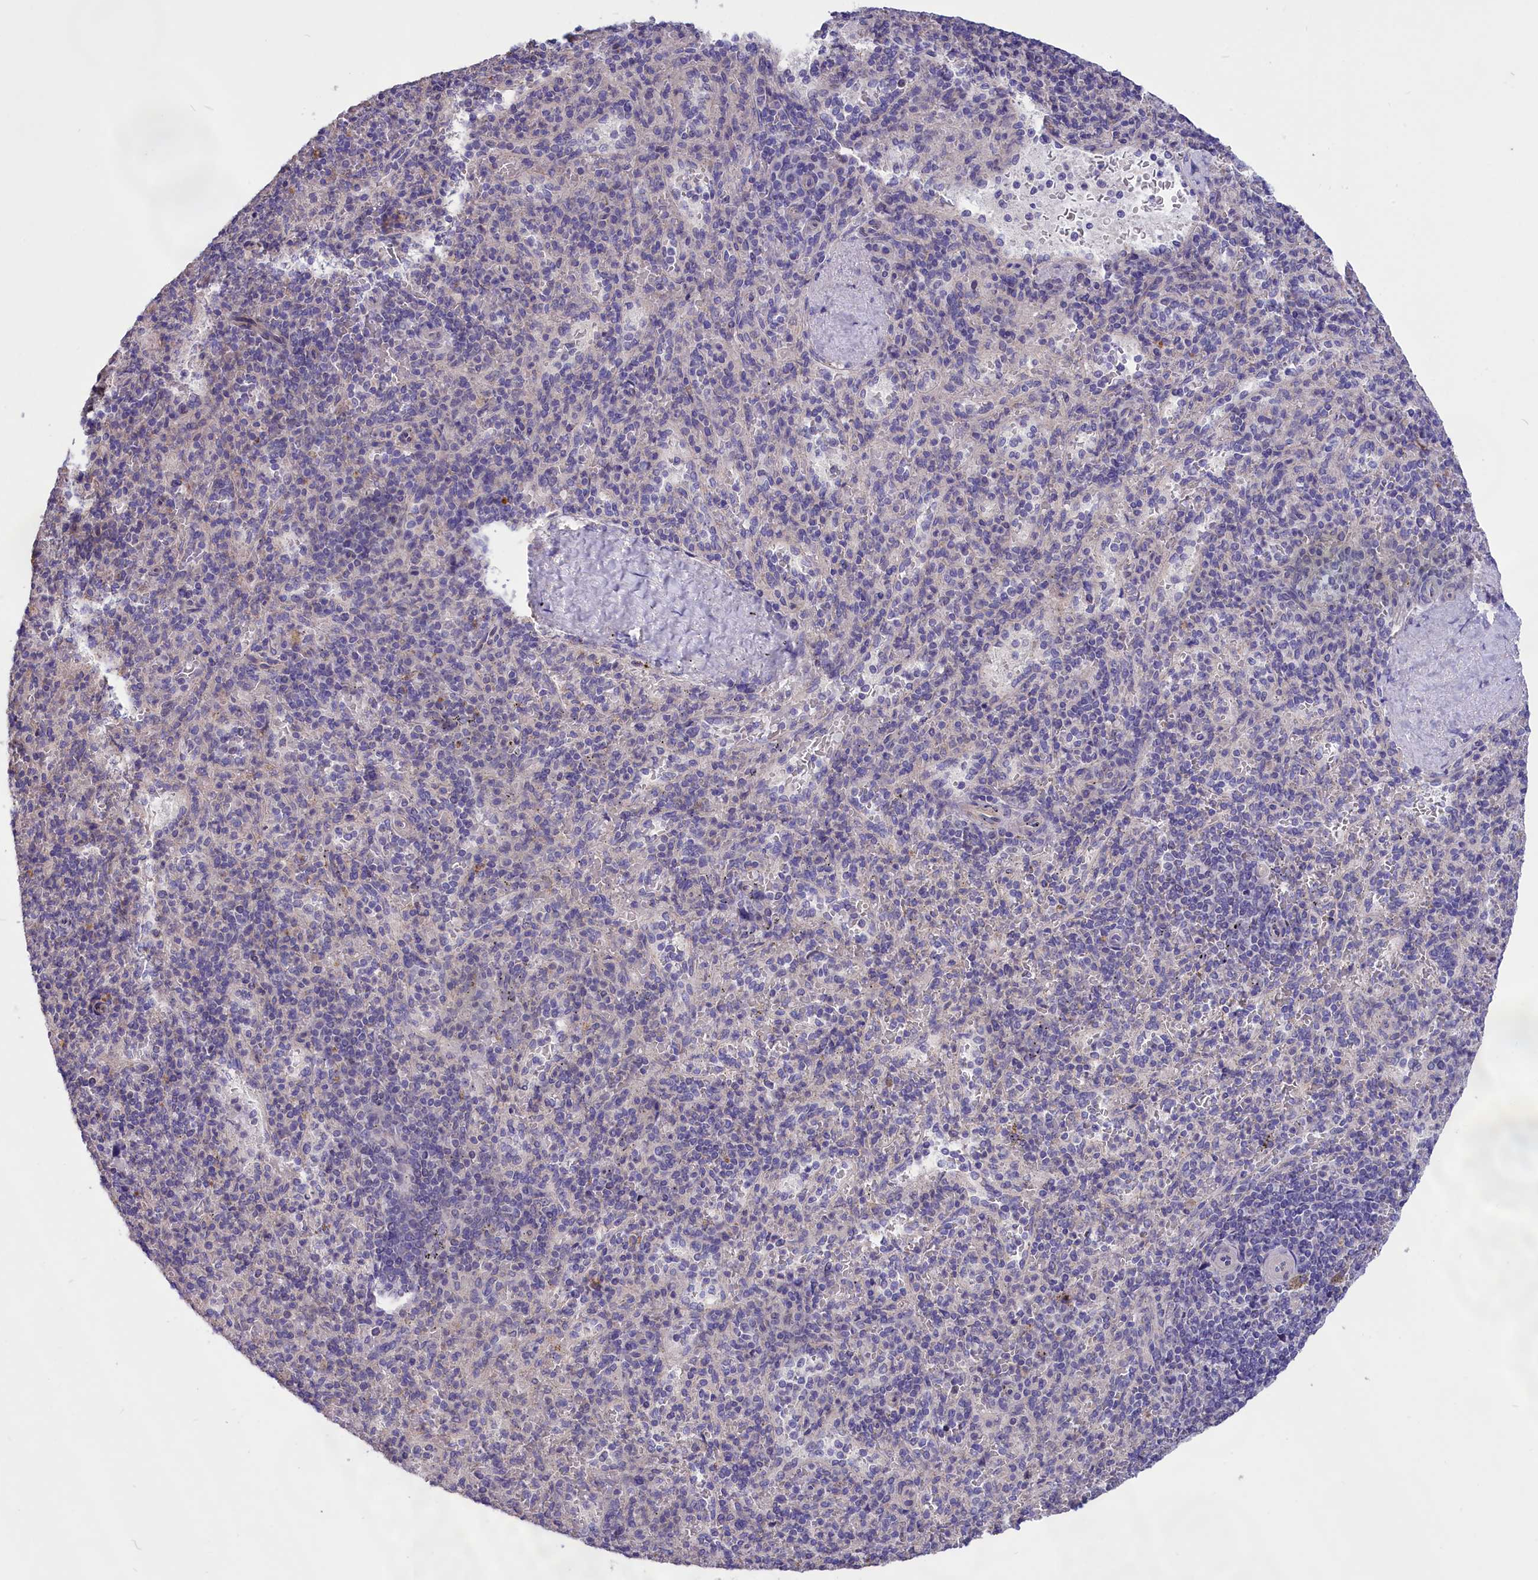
{"staining": {"intensity": "negative", "quantity": "none", "location": "none"}, "tissue": "spleen", "cell_type": "Cells in red pulp", "image_type": "normal", "snomed": [{"axis": "morphology", "description": "Normal tissue, NOS"}, {"axis": "topography", "description": "Spleen"}], "caption": "DAB immunohistochemical staining of unremarkable human spleen exhibits no significant positivity in cells in red pulp. Nuclei are stained in blue.", "gene": "CYP2U1", "patient": {"sex": "male", "age": 82}}